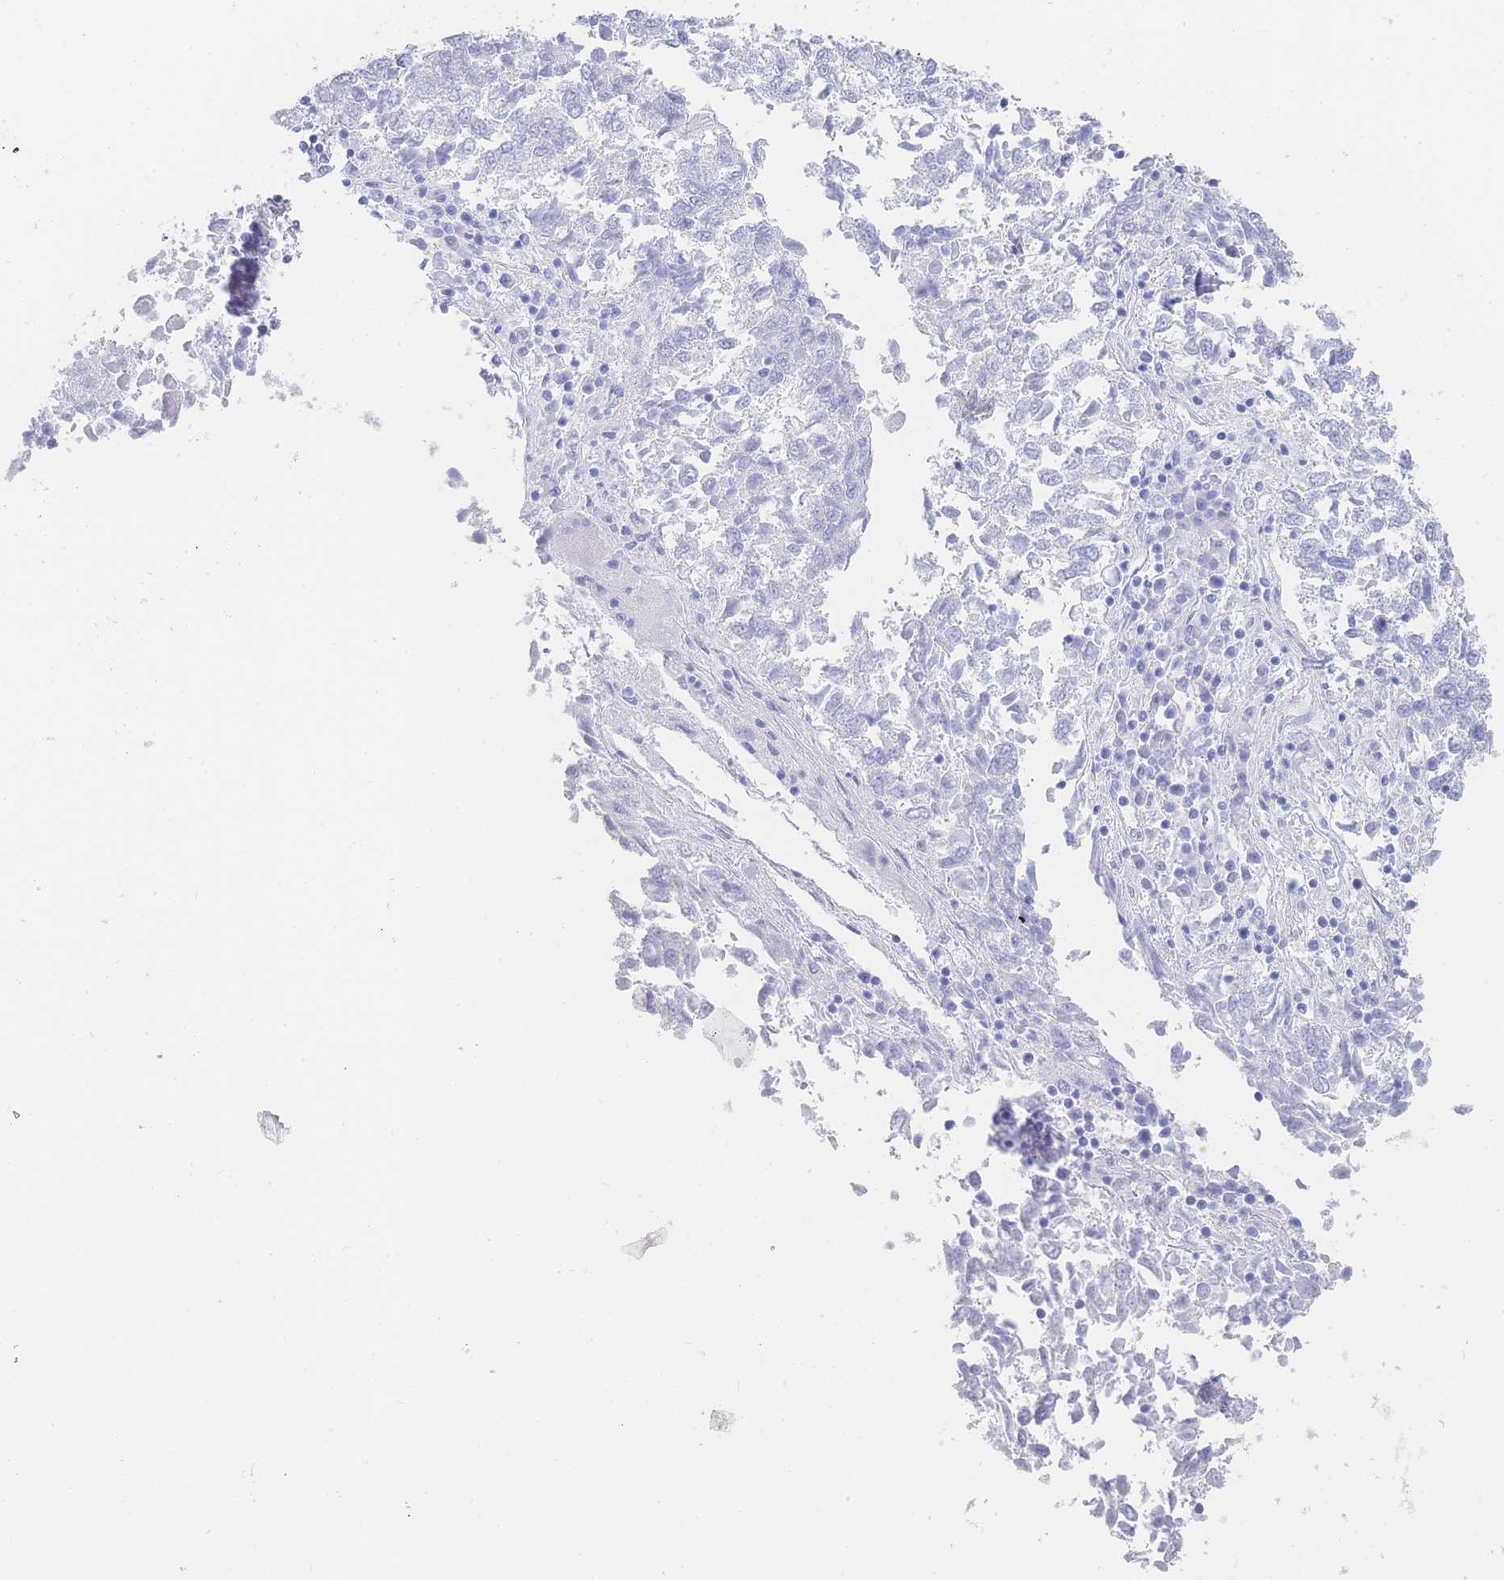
{"staining": {"intensity": "negative", "quantity": "none", "location": "none"}, "tissue": "lung cancer", "cell_type": "Tumor cells", "image_type": "cancer", "snomed": [{"axis": "morphology", "description": "Squamous cell carcinoma, NOS"}, {"axis": "topography", "description": "Lung"}], "caption": "Lung squamous cell carcinoma was stained to show a protein in brown. There is no significant positivity in tumor cells.", "gene": "LZTFL1", "patient": {"sex": "male", "age": 73}}